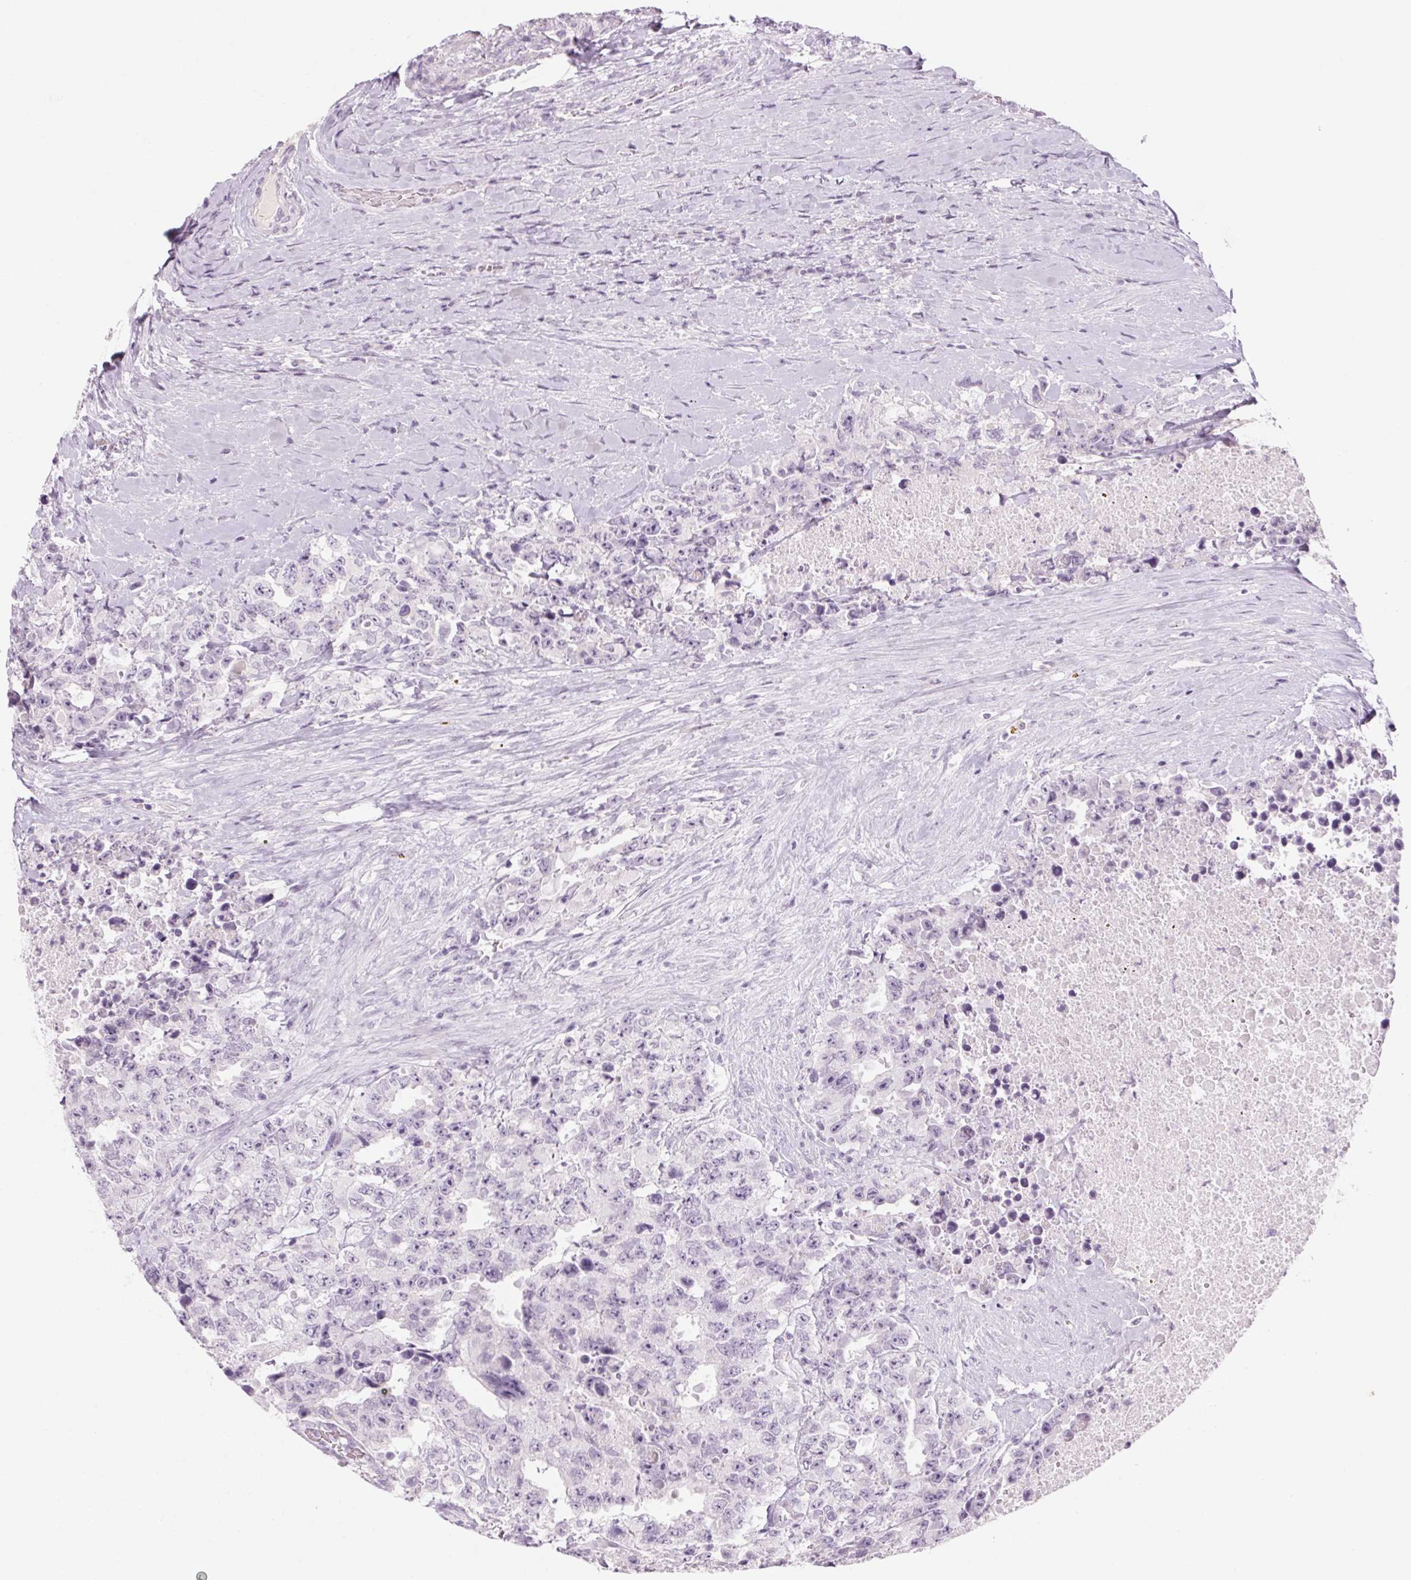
{"staining": {"intensity": "negative", "quantity": "none", "location": "none"}, "tissue": "testis cancer", "cell_type": "Tumor cells", "image_type": "cancer", "snomed": [{"axis": "morphology", "description": "Carcinoma, Embryonal, NOS"}, {"axis": "topography", "description": "Testis"}], "caption": "Tumor cells show no significant expression in testis embryonal carcinoma. (DAB IHC with hematoxylin counter stain).", "gene": "RPTN", "patient": {"sex": "male", "age": 24}}